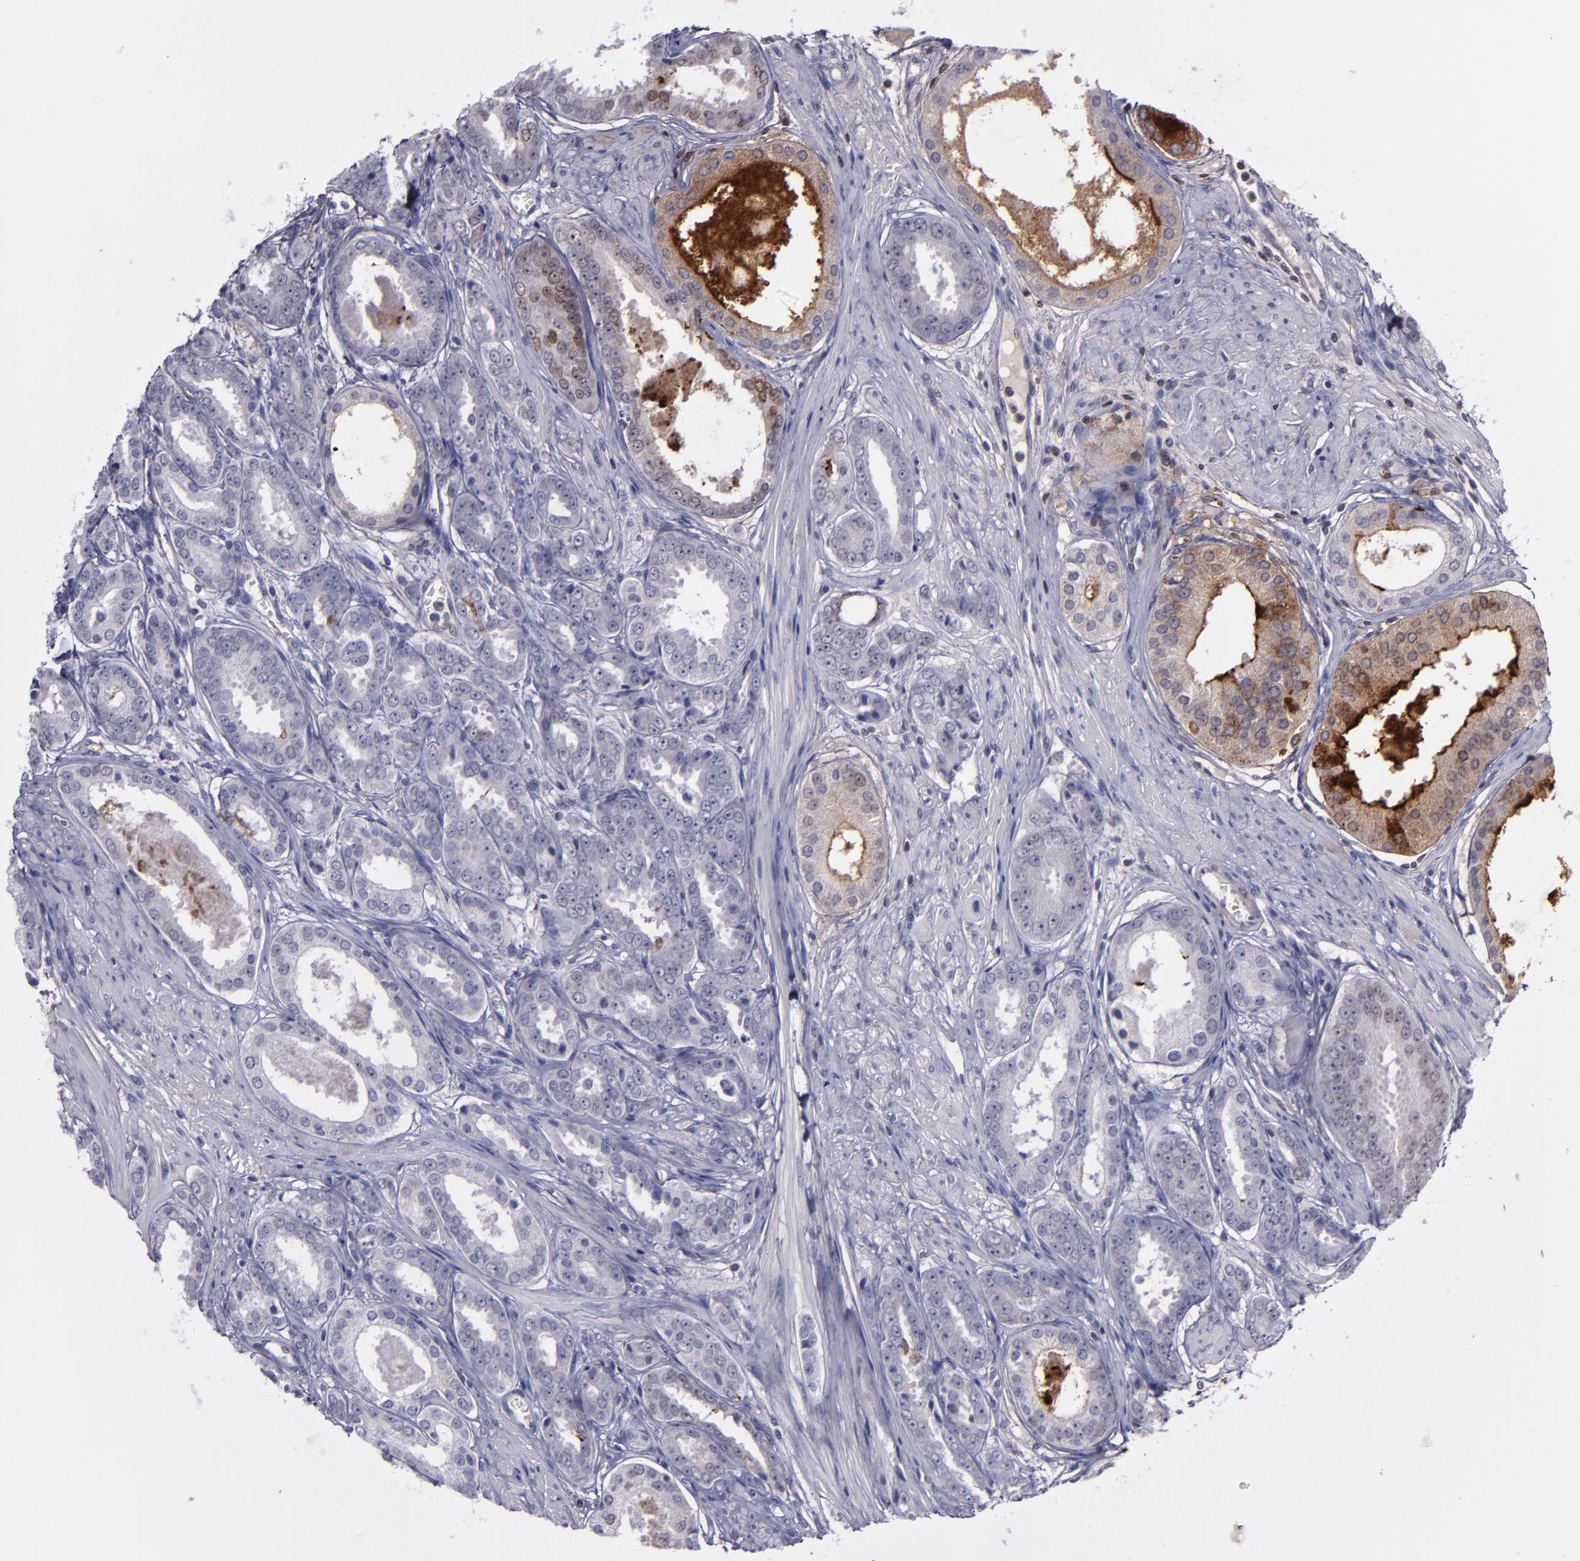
{"staining": {"intensity": "weak", "quantity": "<25%", "location": "cytoplasmic/membranous"}, "tissue": "prostate cancer", "cell_type": "Tumor cells", "image_type": "cancer", "snomed": [{"axis": "morphology", "description": "Adenocarcinoma, Medium grade"}, {"axis": "topography", "description": "Prostate"}], "caption": "IHC micrograph of prostate medium-grade adenocarcinoma stained for a protein (brown), which demonstrates no positivity in tumor cells.", "gene": "MFGE8", "patient": {"sex": "male", "age": 53}}